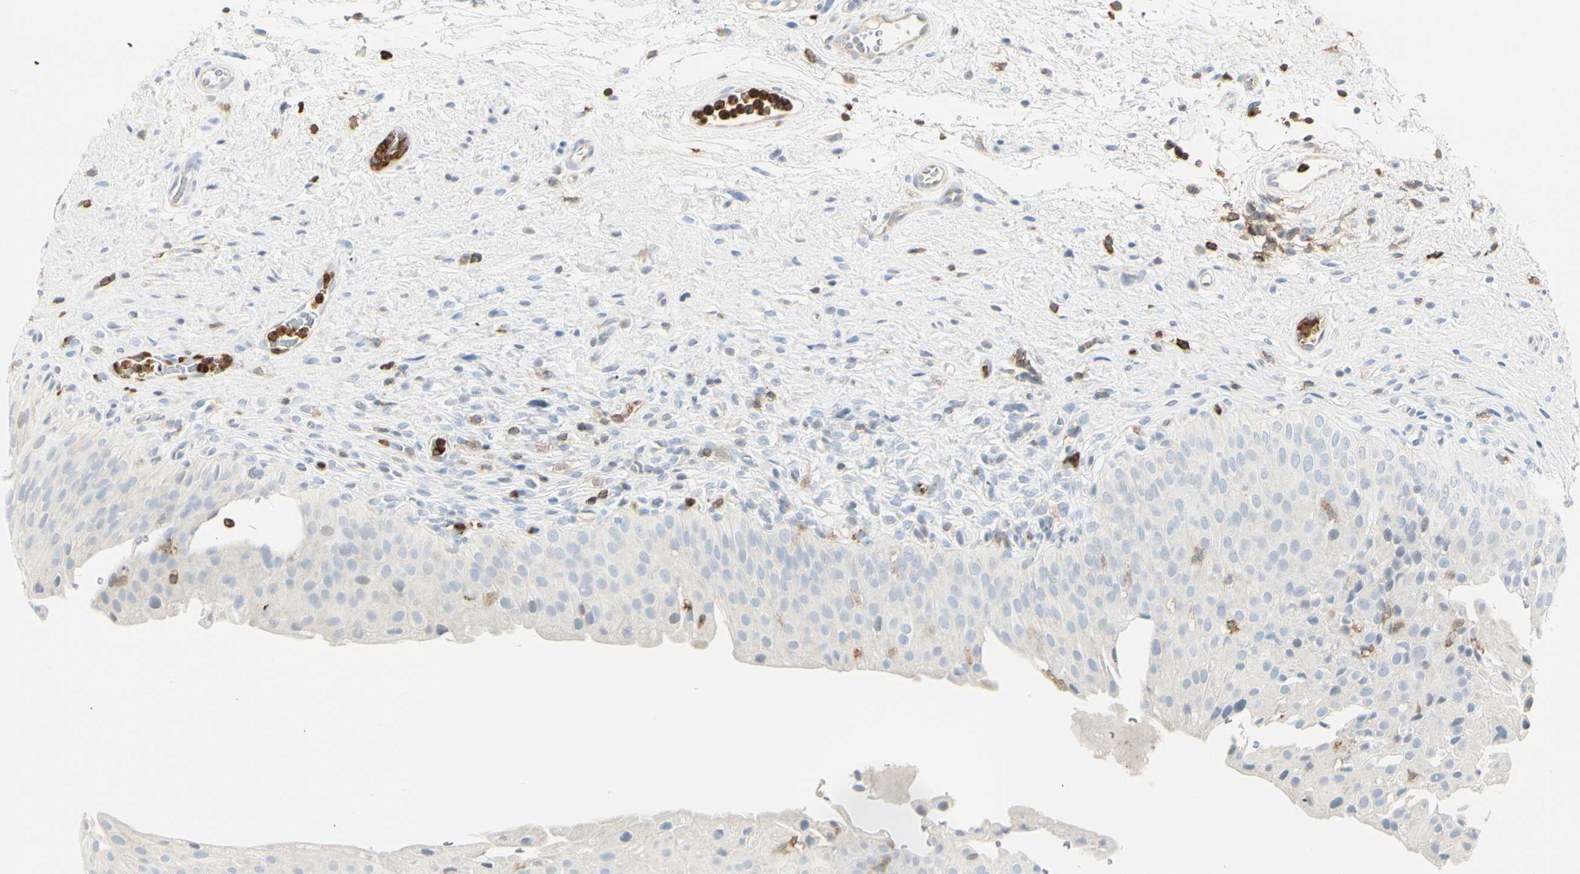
{"staining": {"intensity": "negative", "quantity": "none", "location": "none"}, "tissue": "urinary bladder", "cell_type": "Urothelial cells", "image_type": "normal", "snomed": [{"axis": "morphology", "description": "Normal tissue, NOS"}, {"axis": "morphology", "description": "Urothelial carcinoma, High grade"}, {"axis": "topography", "description": "Urinary bladder"}], "caption": "Urinary bladder was stained to show a protein in brown. There is no significant positivity in urothelial cells. (DAB (3,3'-diaminobenzidine) immunohistochemistry (IHC) with hematoxylin counter stain).", "gene": "ITGB2", "patient": {"sex": "male", "age": 46}}